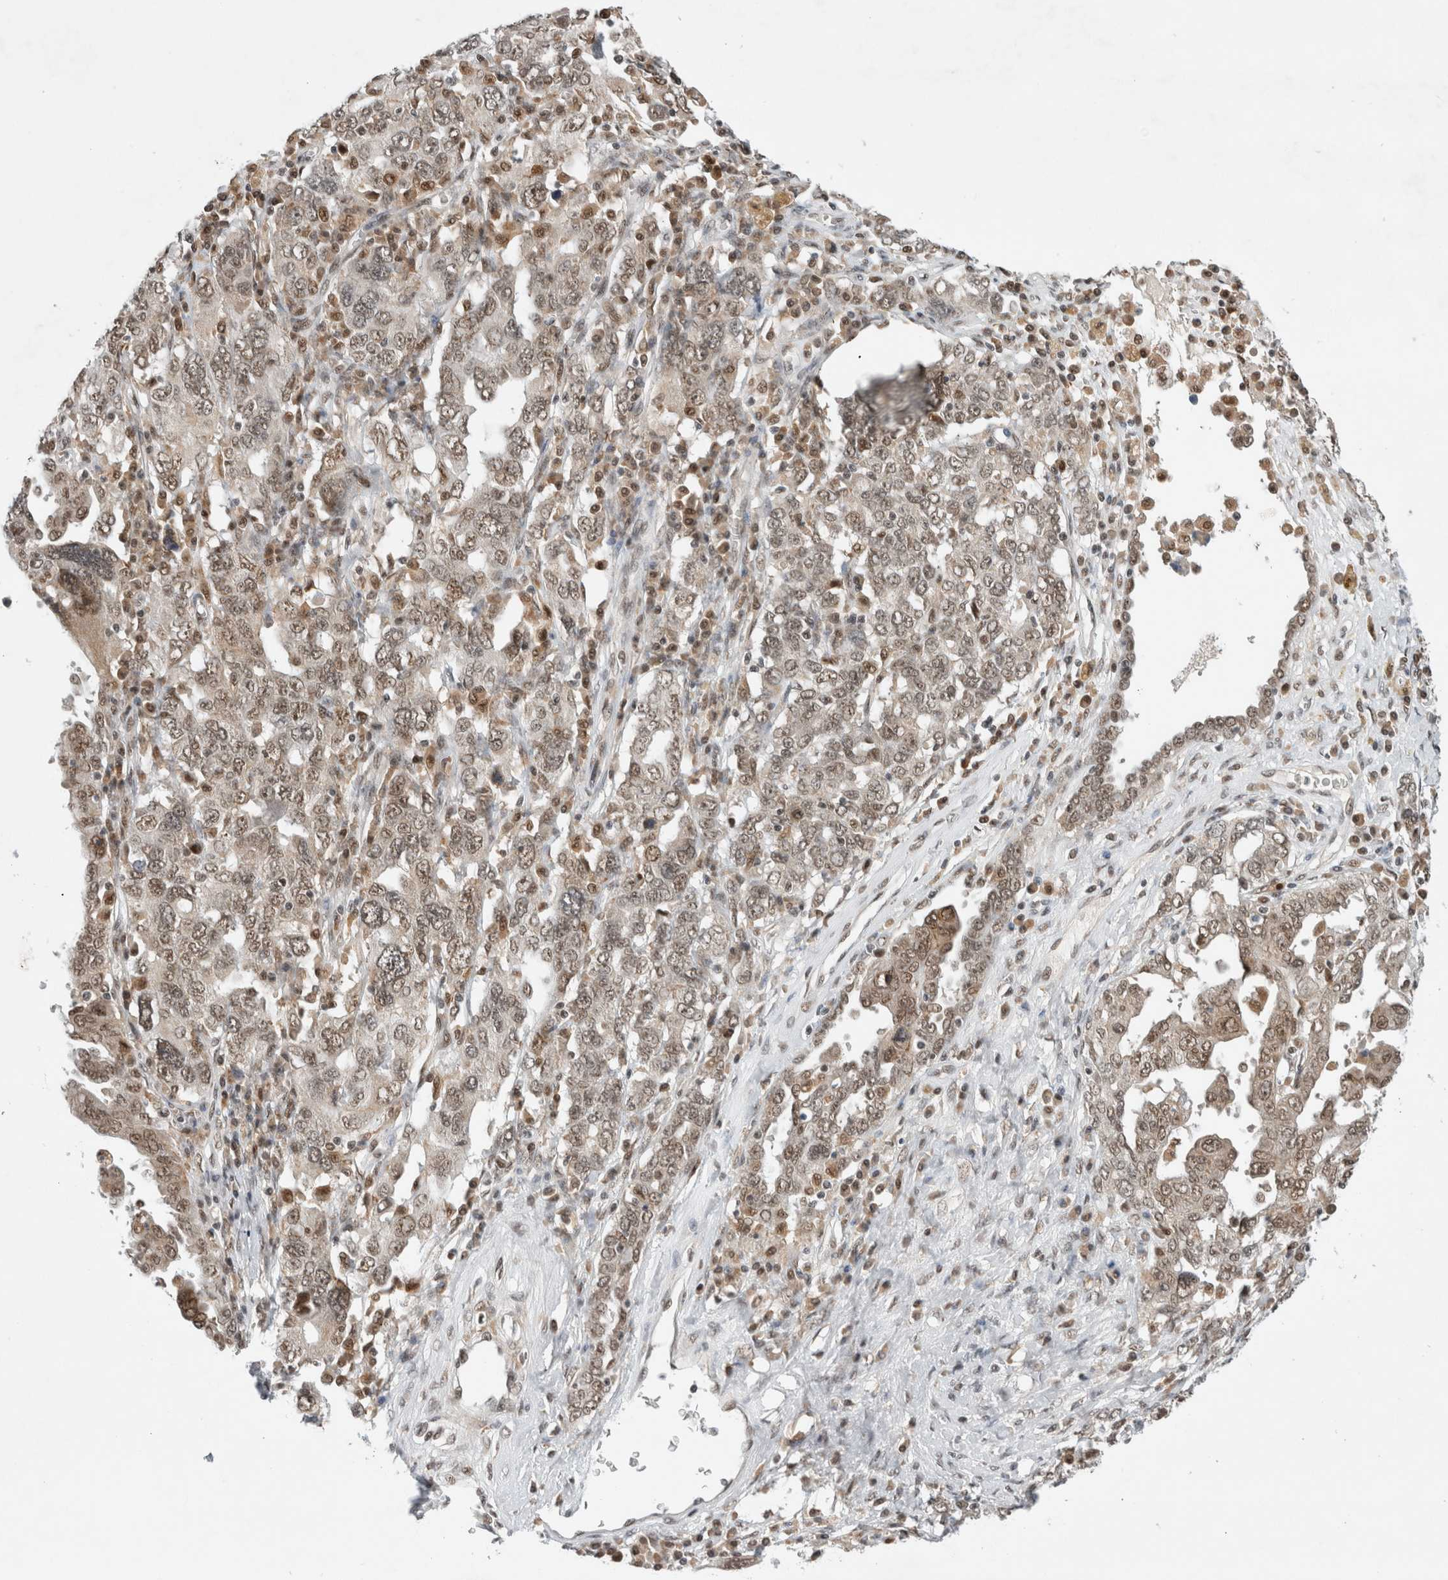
{"staining": {"intensity": "moderate", "quantity": ">75%", "location": "nuclear"}, "tissue": "ovarian cancer", "cell_type": "Tumor cells", "image_type": "cancer", "snomed": [{"axis": "morphology", "description": "Carcinoma, endometroid"}, {"axis": "topography", "description": "Ovary"}], "caption": "DAB (3,3'-diaminobenzidine) immunohistochemical staining of endometroid carcinoma (ovarian) exhibits moderate nuclear protein expression in about >75% of tumor cells. (brown staining indicates protein expression, while blue staining denotes nuclei).", "gene": "NCAPG2", "patient": {"sex": "female", "age": 62}}